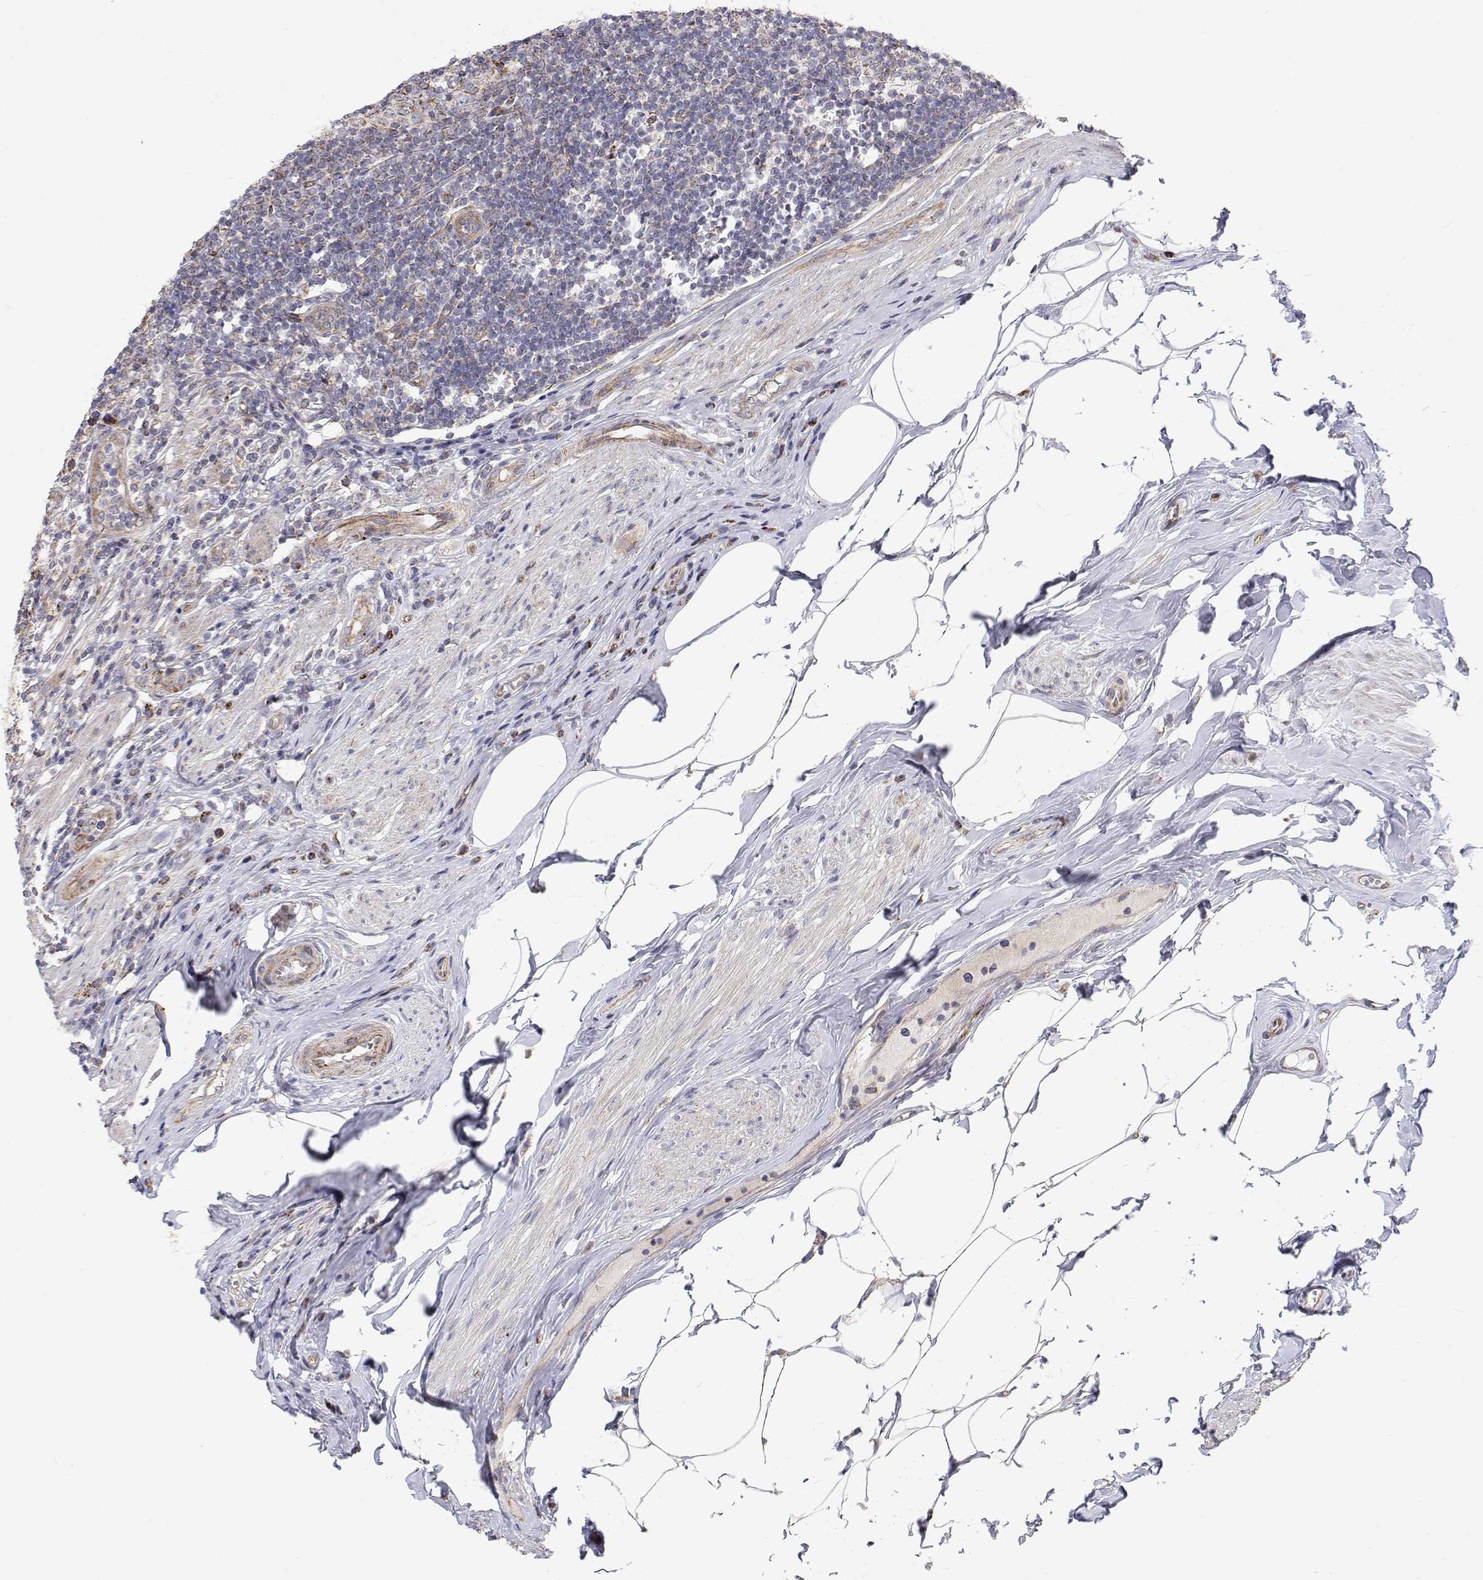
{"staining": {"intensity": "strong", "quantity": ">75%", "location": "cytoplasmic/membranous"}, "tissue": "appendix", "cell_type": "Glandular cells", "image_type": "normal", "snomed": [{"axis": "morphology", "description": "Normal tissue, NOS"}, {"axis": "topography", "description": "Appendix"}], "caption": "Immunohistochemistry (IHC) (DAB) staining of benign appendix exhibits strong cytoplasmic/membranous protein positivity in about >75% of glandular cells.", "gene": "SPICE1", "patient": {"sex": "female", "age": 56}}